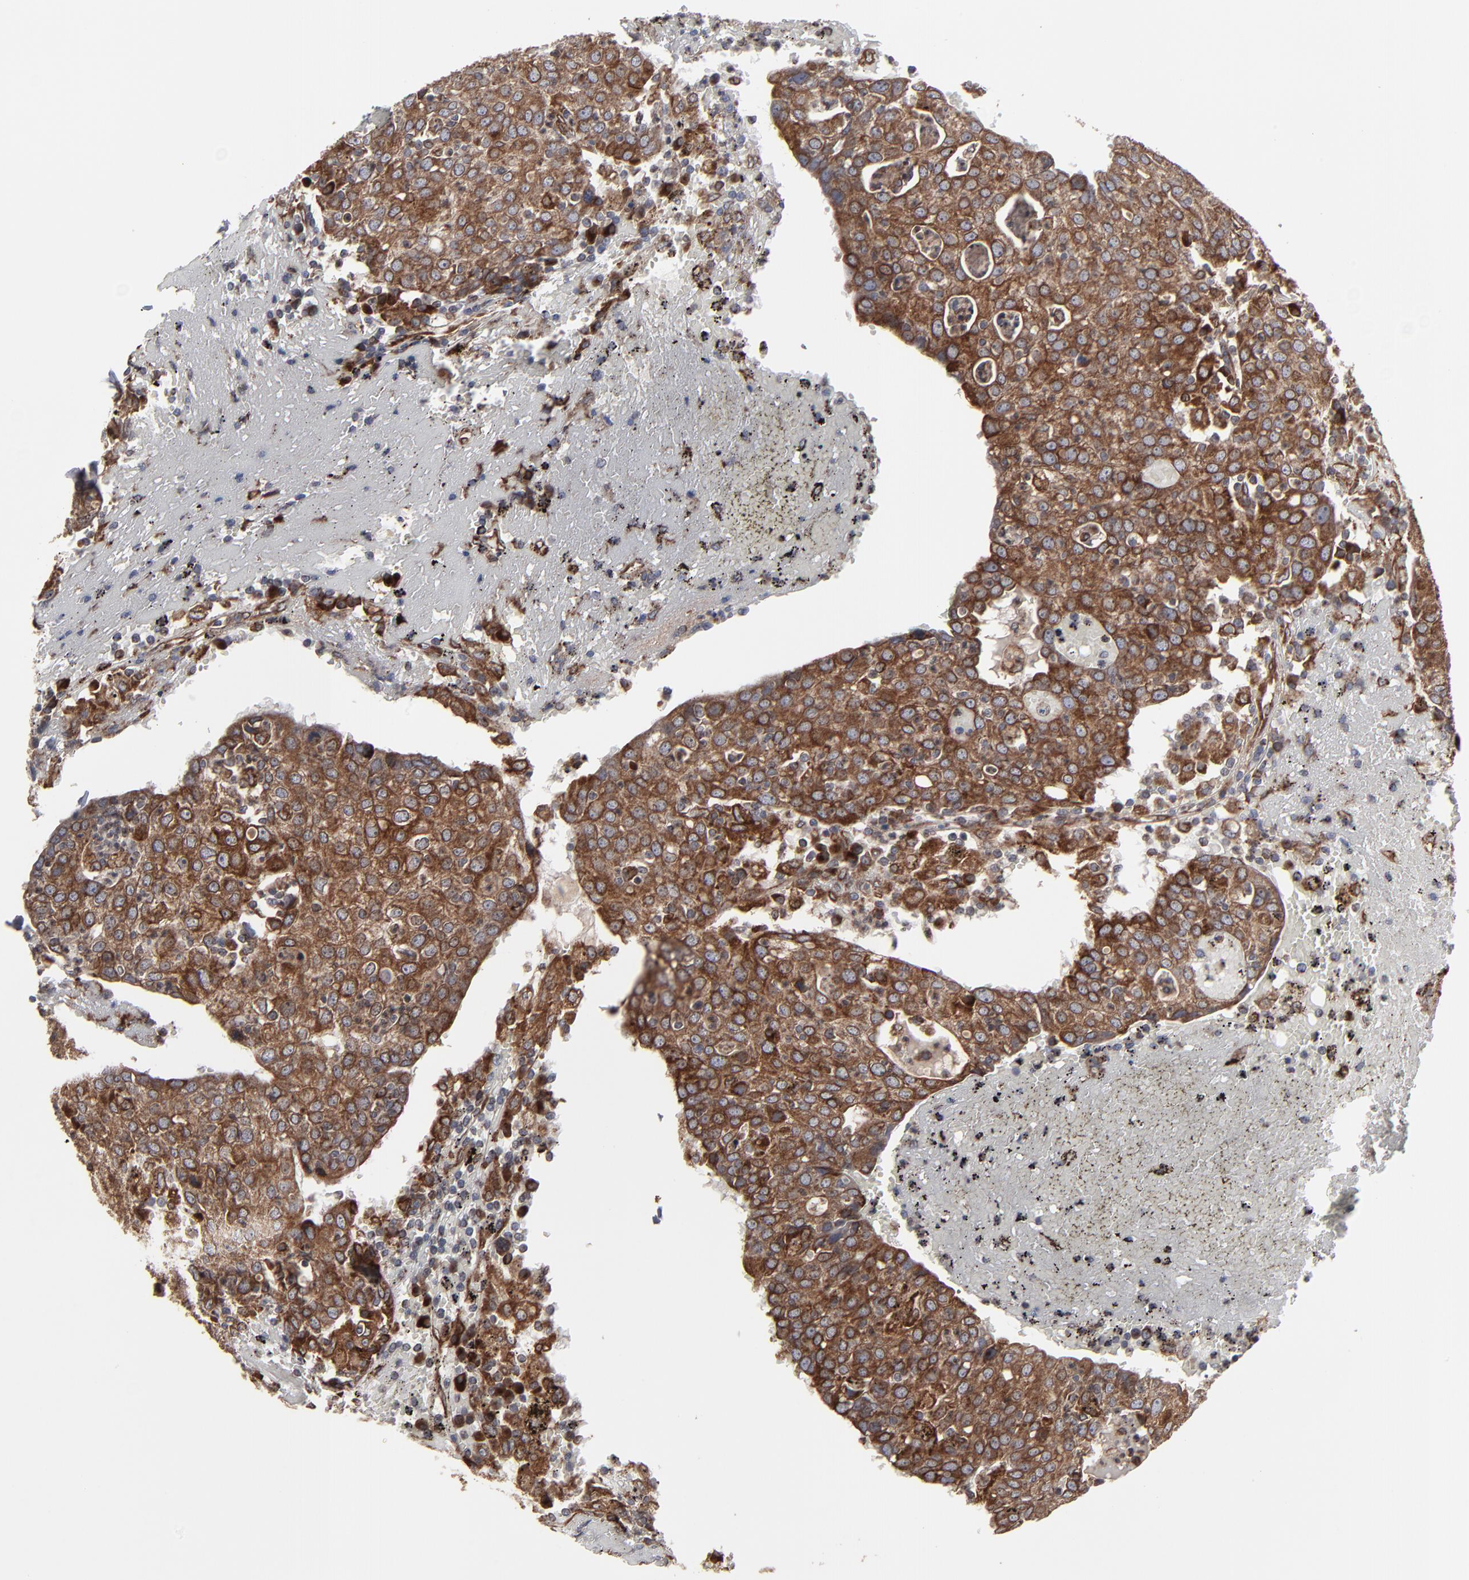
{"staining": {"intensity": "moderate", "quantity": ">75%", "location": "cytoplasmic/membranous"}, "tissue": "head and neck cancer", "cell_type": "Tumor cells", "image_type": "cancer", "snomed": [{"axis": "morphology", "description": "Adenocarcinoma, NOS"}, {"axis": "topography", "description": "Salivary gland"}, {"axis": "topography", "description": "Head-Neck"}], "caption": "High-power microscopy captured an IHC histopathology image of adenocarcinoma (head and neck), revealing moderate cytoplasmic/membranous staining in about >75% of tumor cells.", "gene": "CNIH1", "patient": {"sex": "female", "age": 65}}